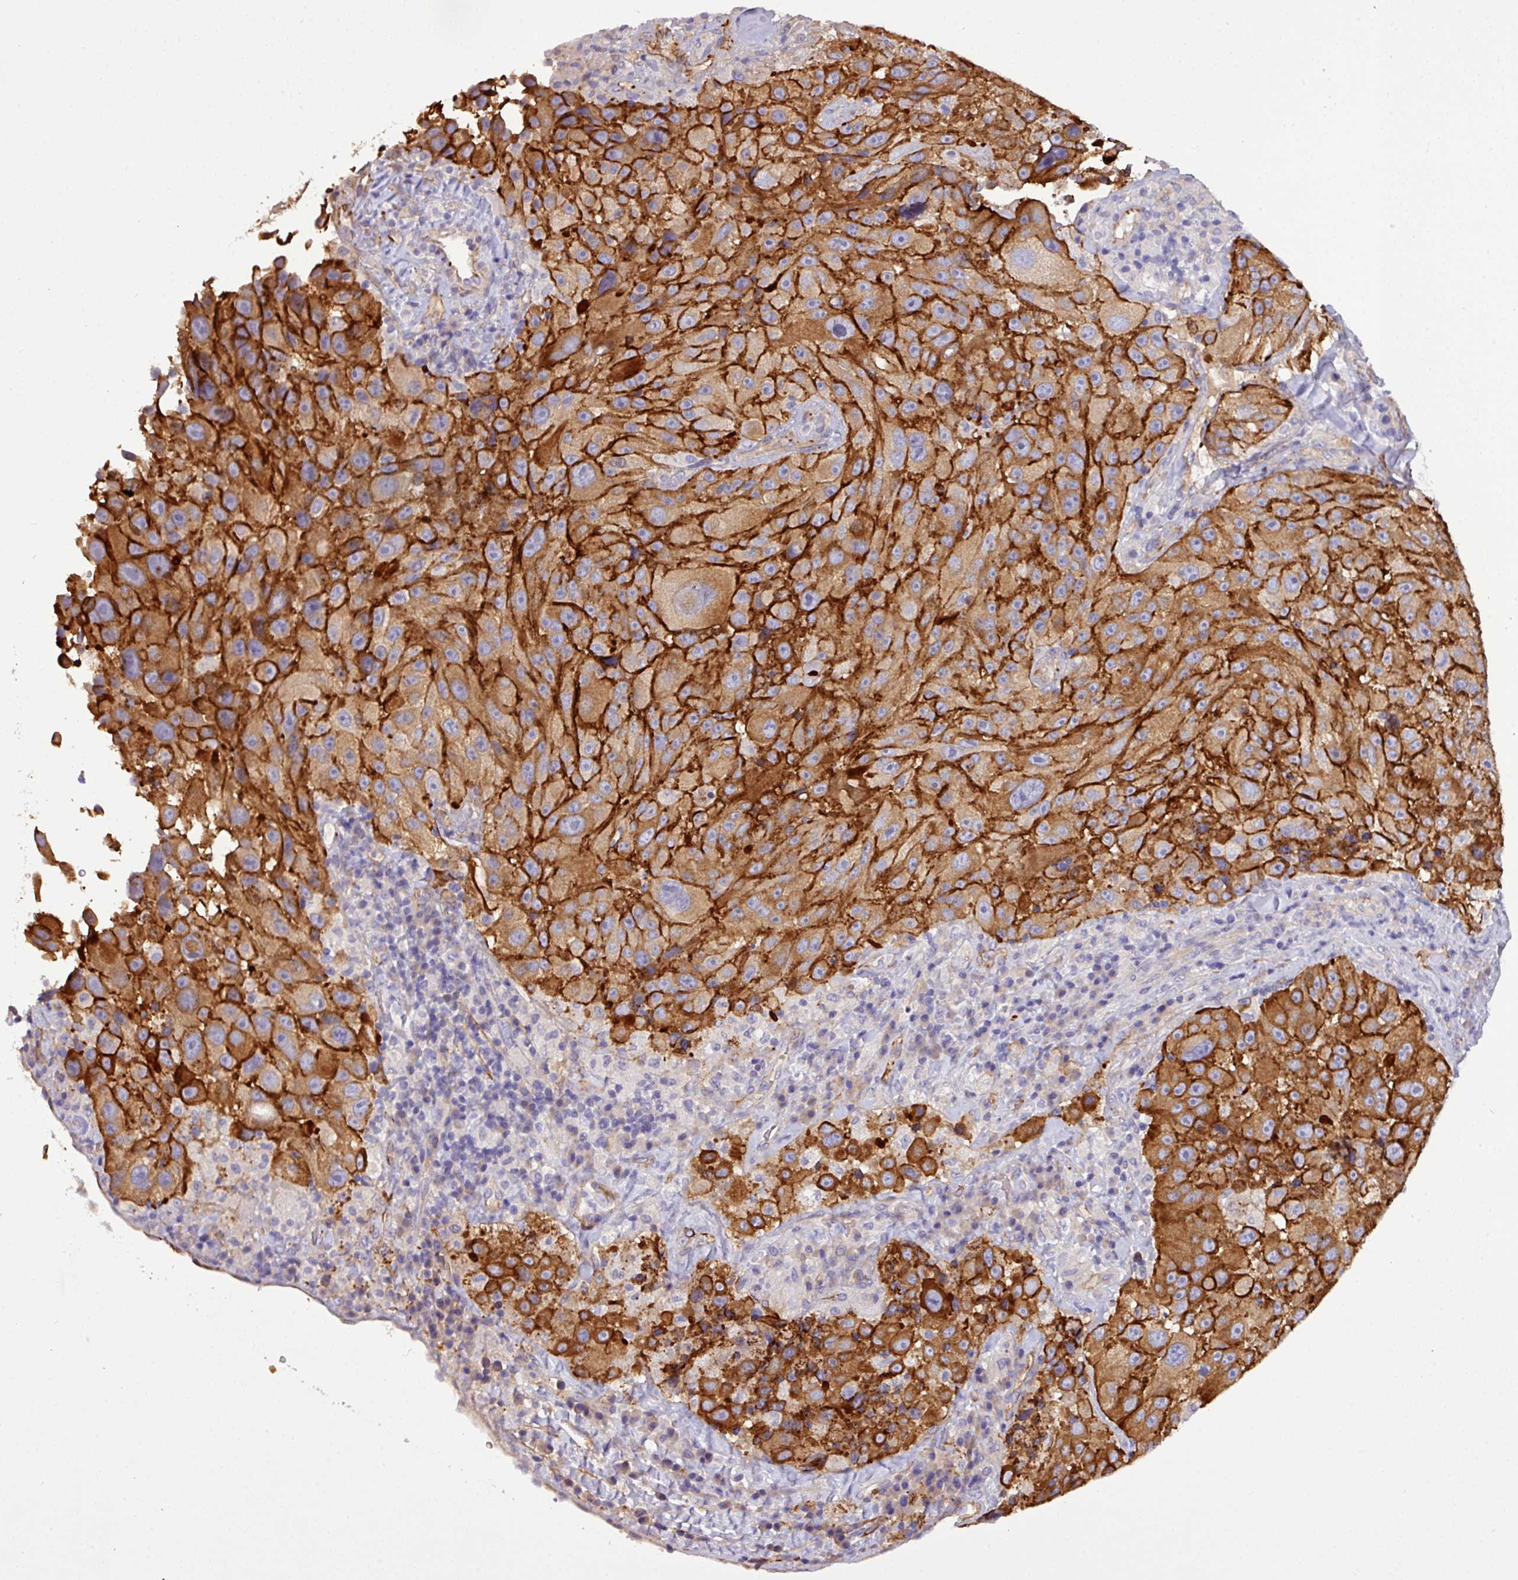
{"staining": {"intensity": "strong", "quantity": ">75%", "location": "cytoplasmic/membranous"}, "tissue": "melanoma", "cell_type": "Tumor cells", "image_type": "cancer", "snomed": [{"axis": "morphology", "description": "Malignant melanoma, Metastatic site"}, {"axis": "topography", "description": "Lymph node"}], "caption": "This is a photomicrograph of immunohistochemistry (IHC) staining of melanoma, which shows strong positivity in the cytoplasmic/membranous of tumor cells.", "gene": "PARD6A", "patient": {"sex": "male", "age": 62}}